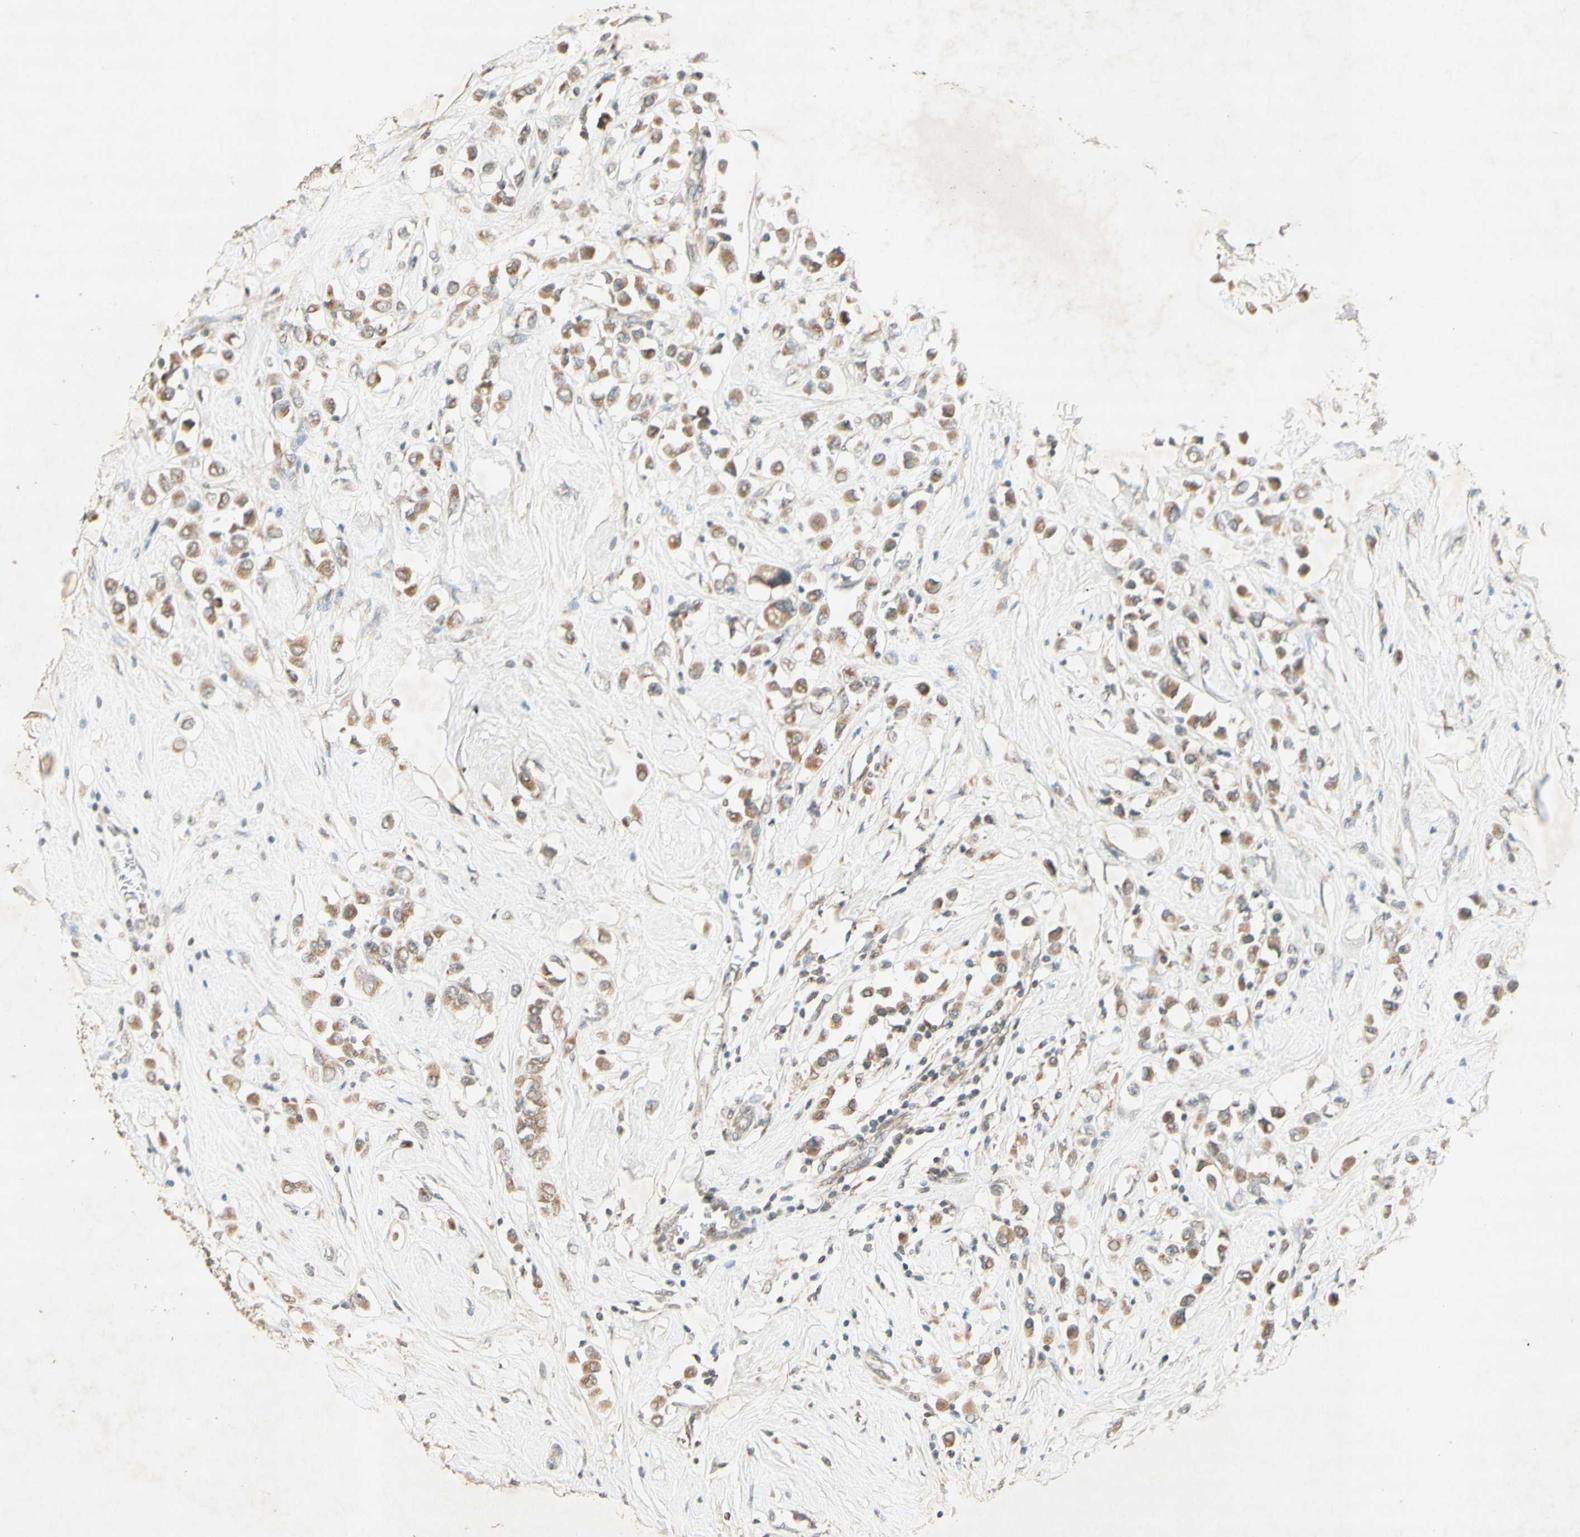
{"staining": {"intensity": "moderate", "quantity": ">75%", "location": "cytoplasmic/membranous"}, "tissue": "breast cancer", "cell_type": "Tumor cells", "image_type": "cancer", "snomed": [{"axis": "morphology", "description": "Duct carcinoma"}, {"axis": "topography", "description": "Breast"}], "caption": "Infiltrating ductal carcinoma (breast) stained for a protein (brown) reveals moderate cytoplasmic/membranous positive staining in about >75% of tumor cells.", "gene": "CCNI", "patient": {"sex": "female", "age": 61}}